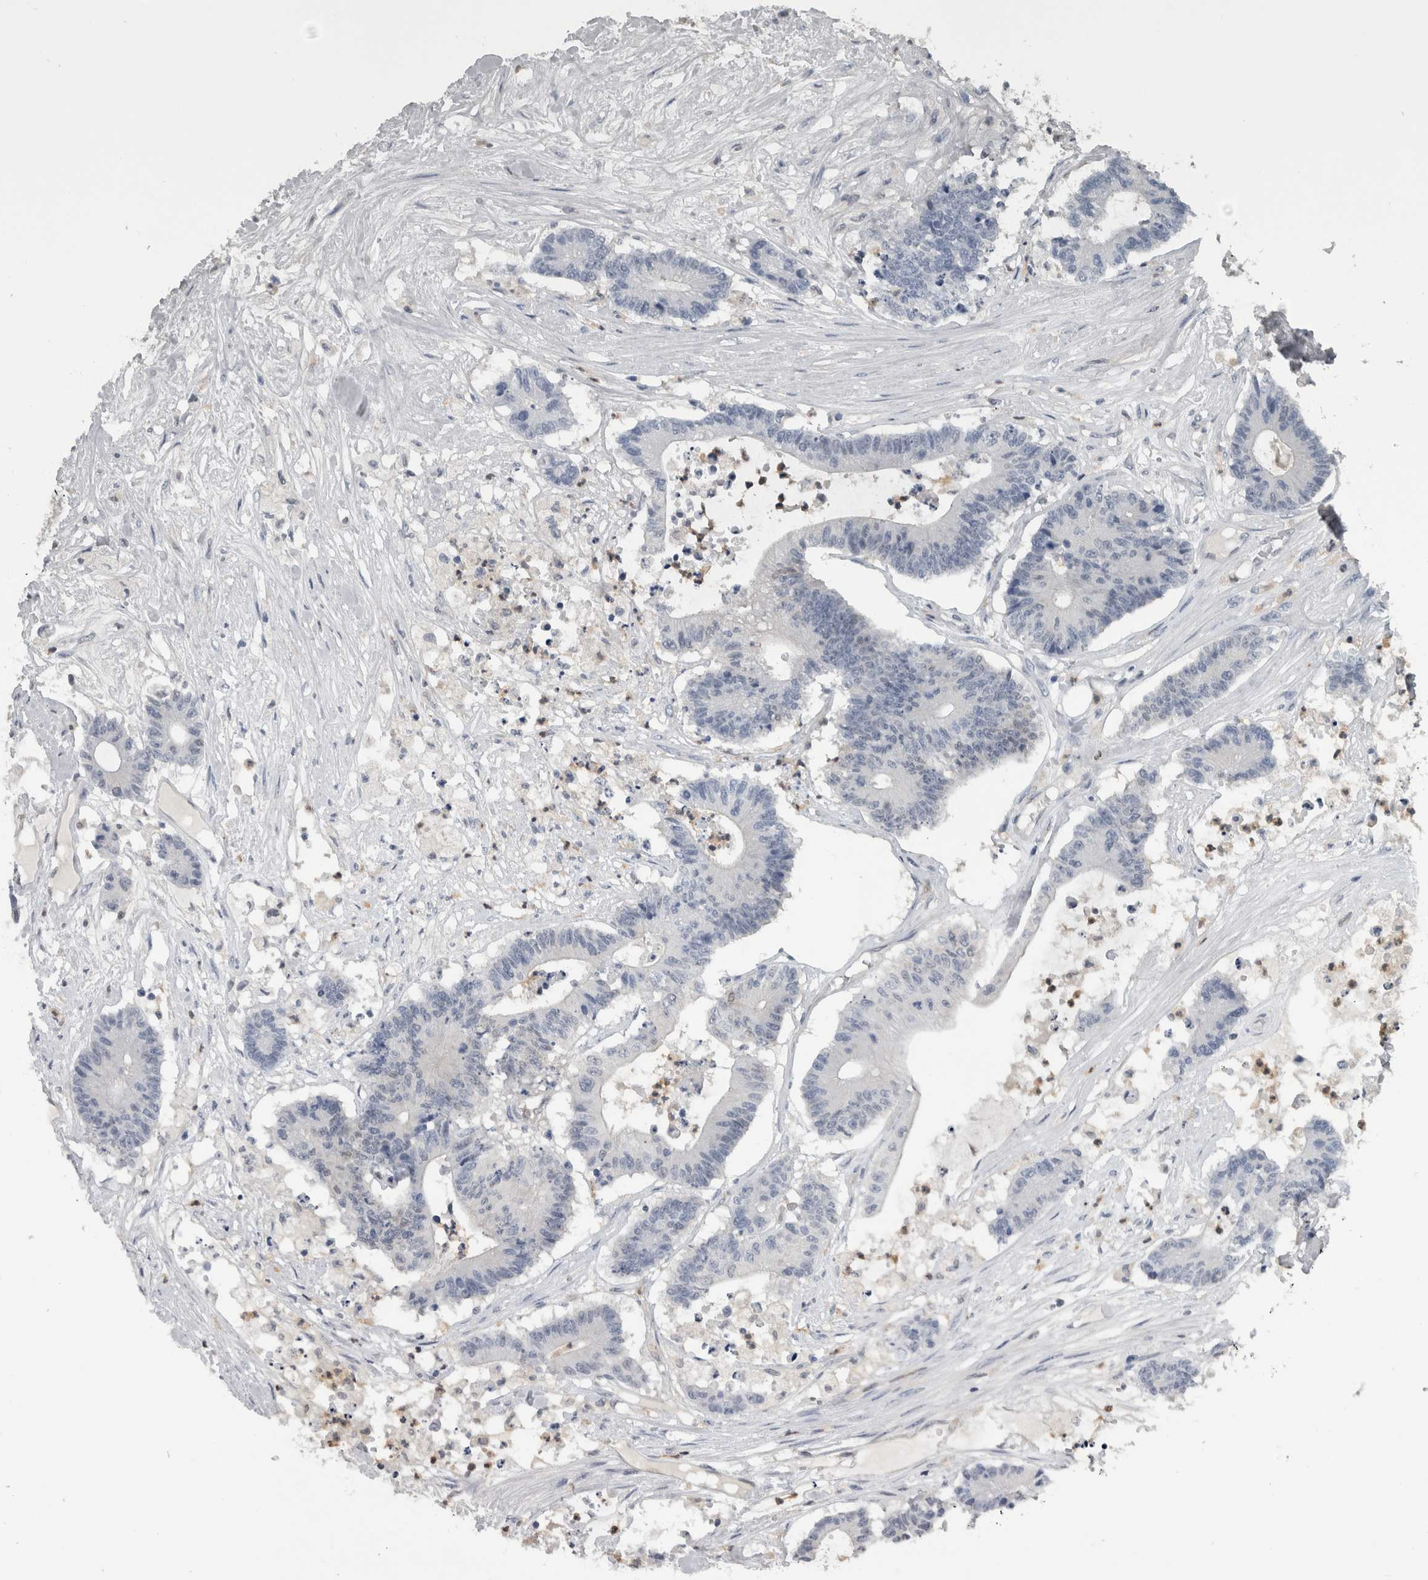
{"staining": {"intensity": "negative", "quantity": "none", "location": "none"}, "tissue": "colorectal cancer", "cell_type": "Tumor cells", "image_type": "cancer", "snomed": [{"axis": "morphology", "description": "Adenocarcinoma, NOS"}, {"axis": "topography", "description": "Colon"}], "caption": "Tumor cells show no significant expression in colorectal cancer (adenocarcinoma).", "gene": "NAPRT", "patient": {"sex": "female", "age": 84}}